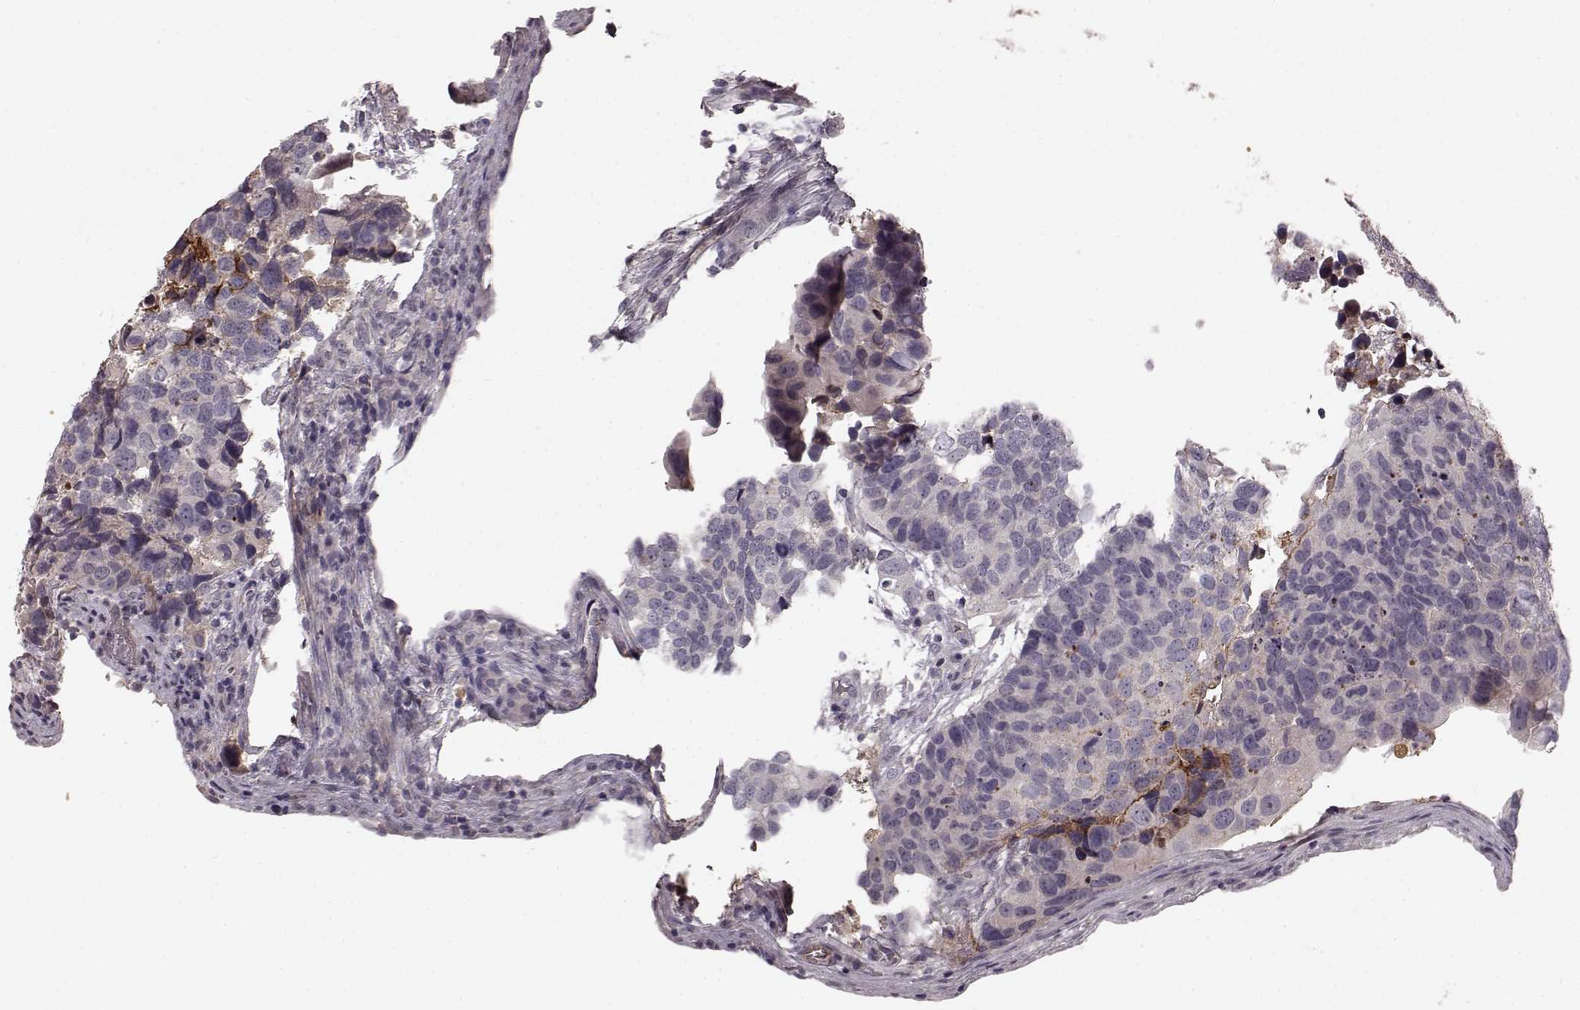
{"staining": {"intensity": "negative", "quantity": "none", "location": "none"}, "tissue": "urothelial cancer", "cell_type": "Tumor cells", "image_type": "cancer", "snomed": [{"axis": "morphology", "description": "Urothelial carcinoma, High grade"}, {"axis": "topography", "description": "Urinary bladder"}], "caption": "DAB immunohistochemical staining of urothelial cancer reveals no significant positivity in tumor cells.", "gene": "SLC22A18", "patient": {"sex": "male", "age": 60}}